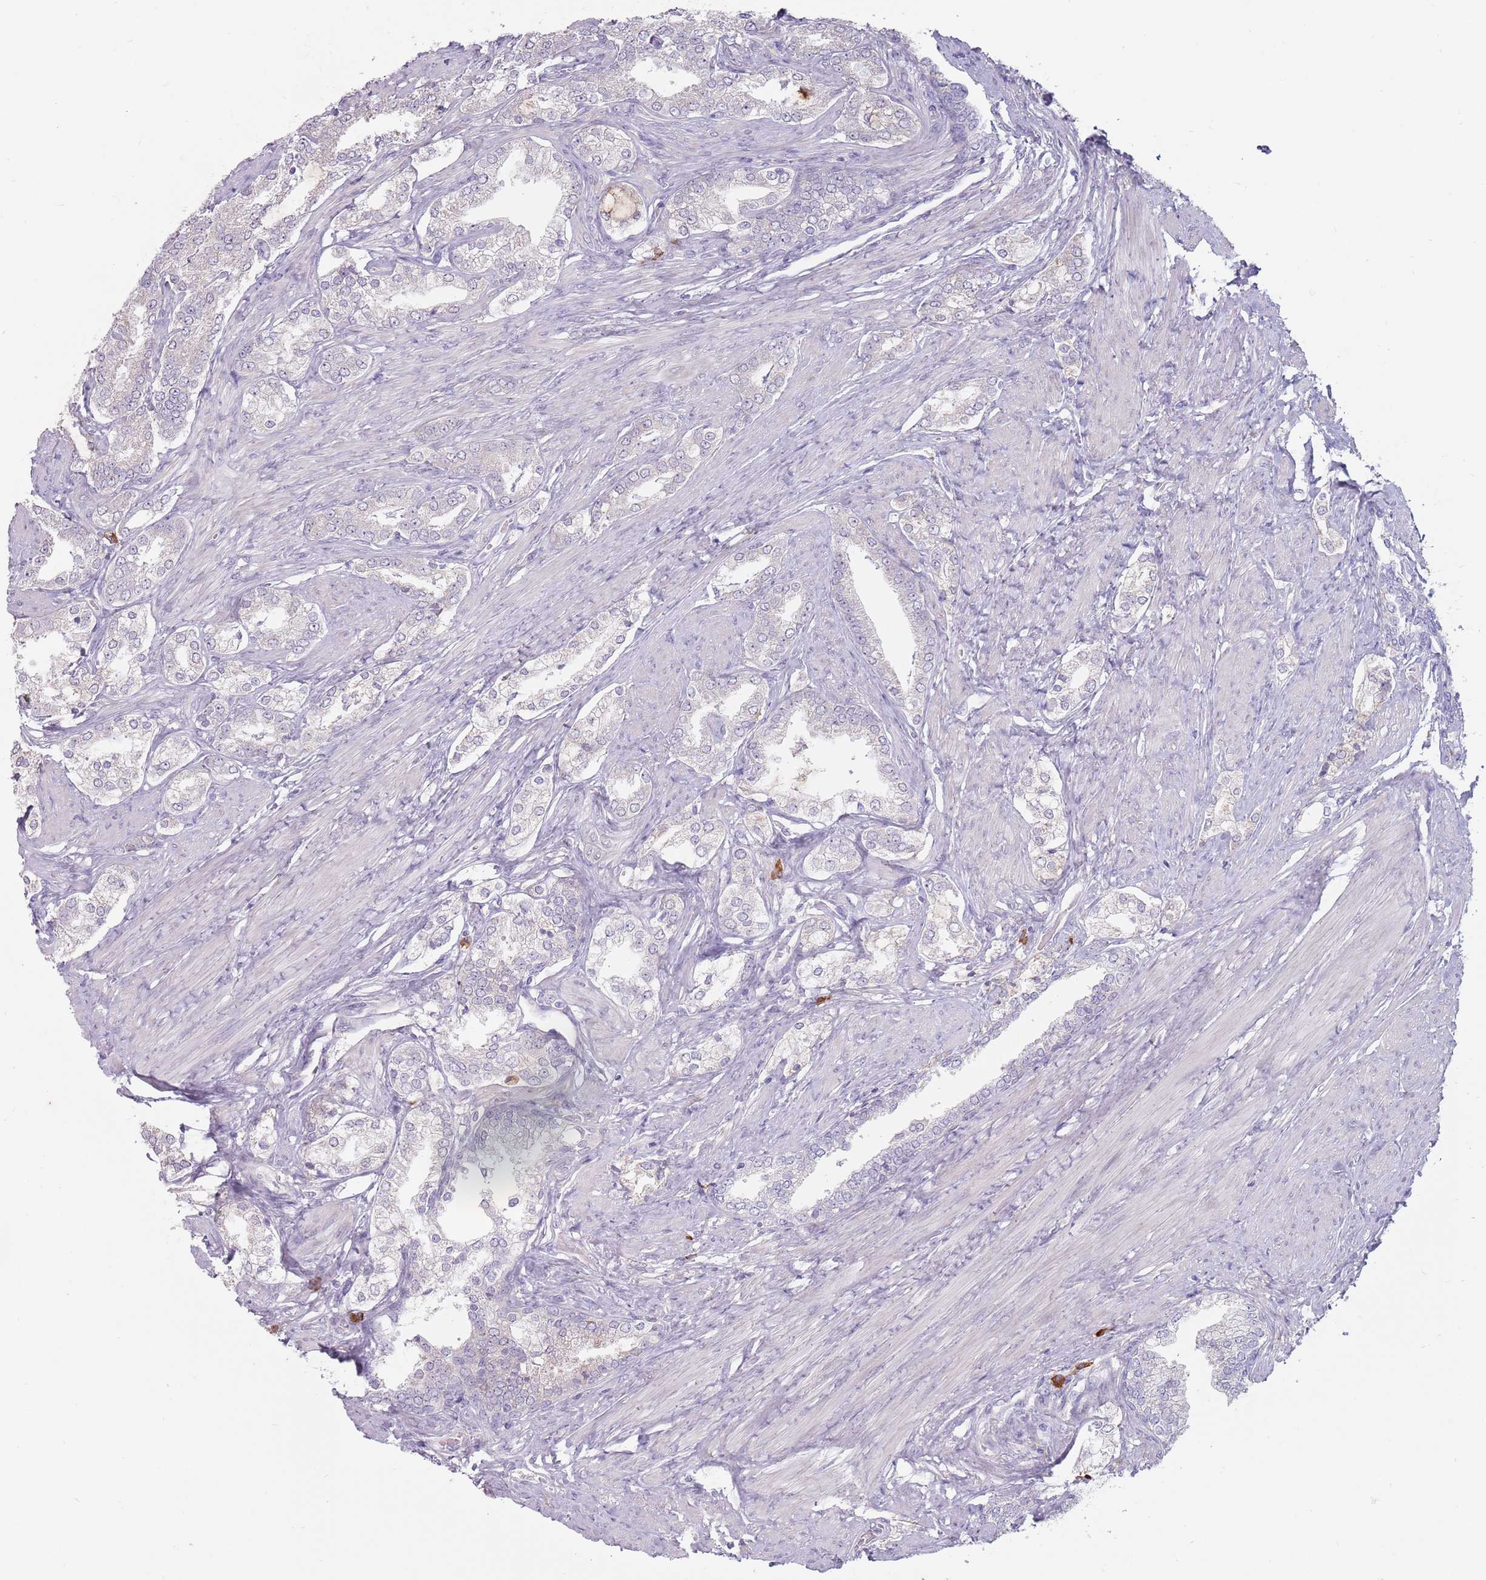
{"staining": {"intensity": "negative", "quantity": "none", "location": "none"}, "tissue": "prostate cancer", "cell_type": "Tumor cells", "image_type": "cancer", "snomed": [{"axis": "morphology", "description": "Adenocarcinoma, High grade"}, {"axis": "topography", "description": "Prostate"}], "caption": "Micrograph shows no protein positivity in tumor cells of prostate cancer (adenocarcinoma (high-grade)) tissue.", "gene": "DXO", "patient": {"sex": "male", "age": 71}}